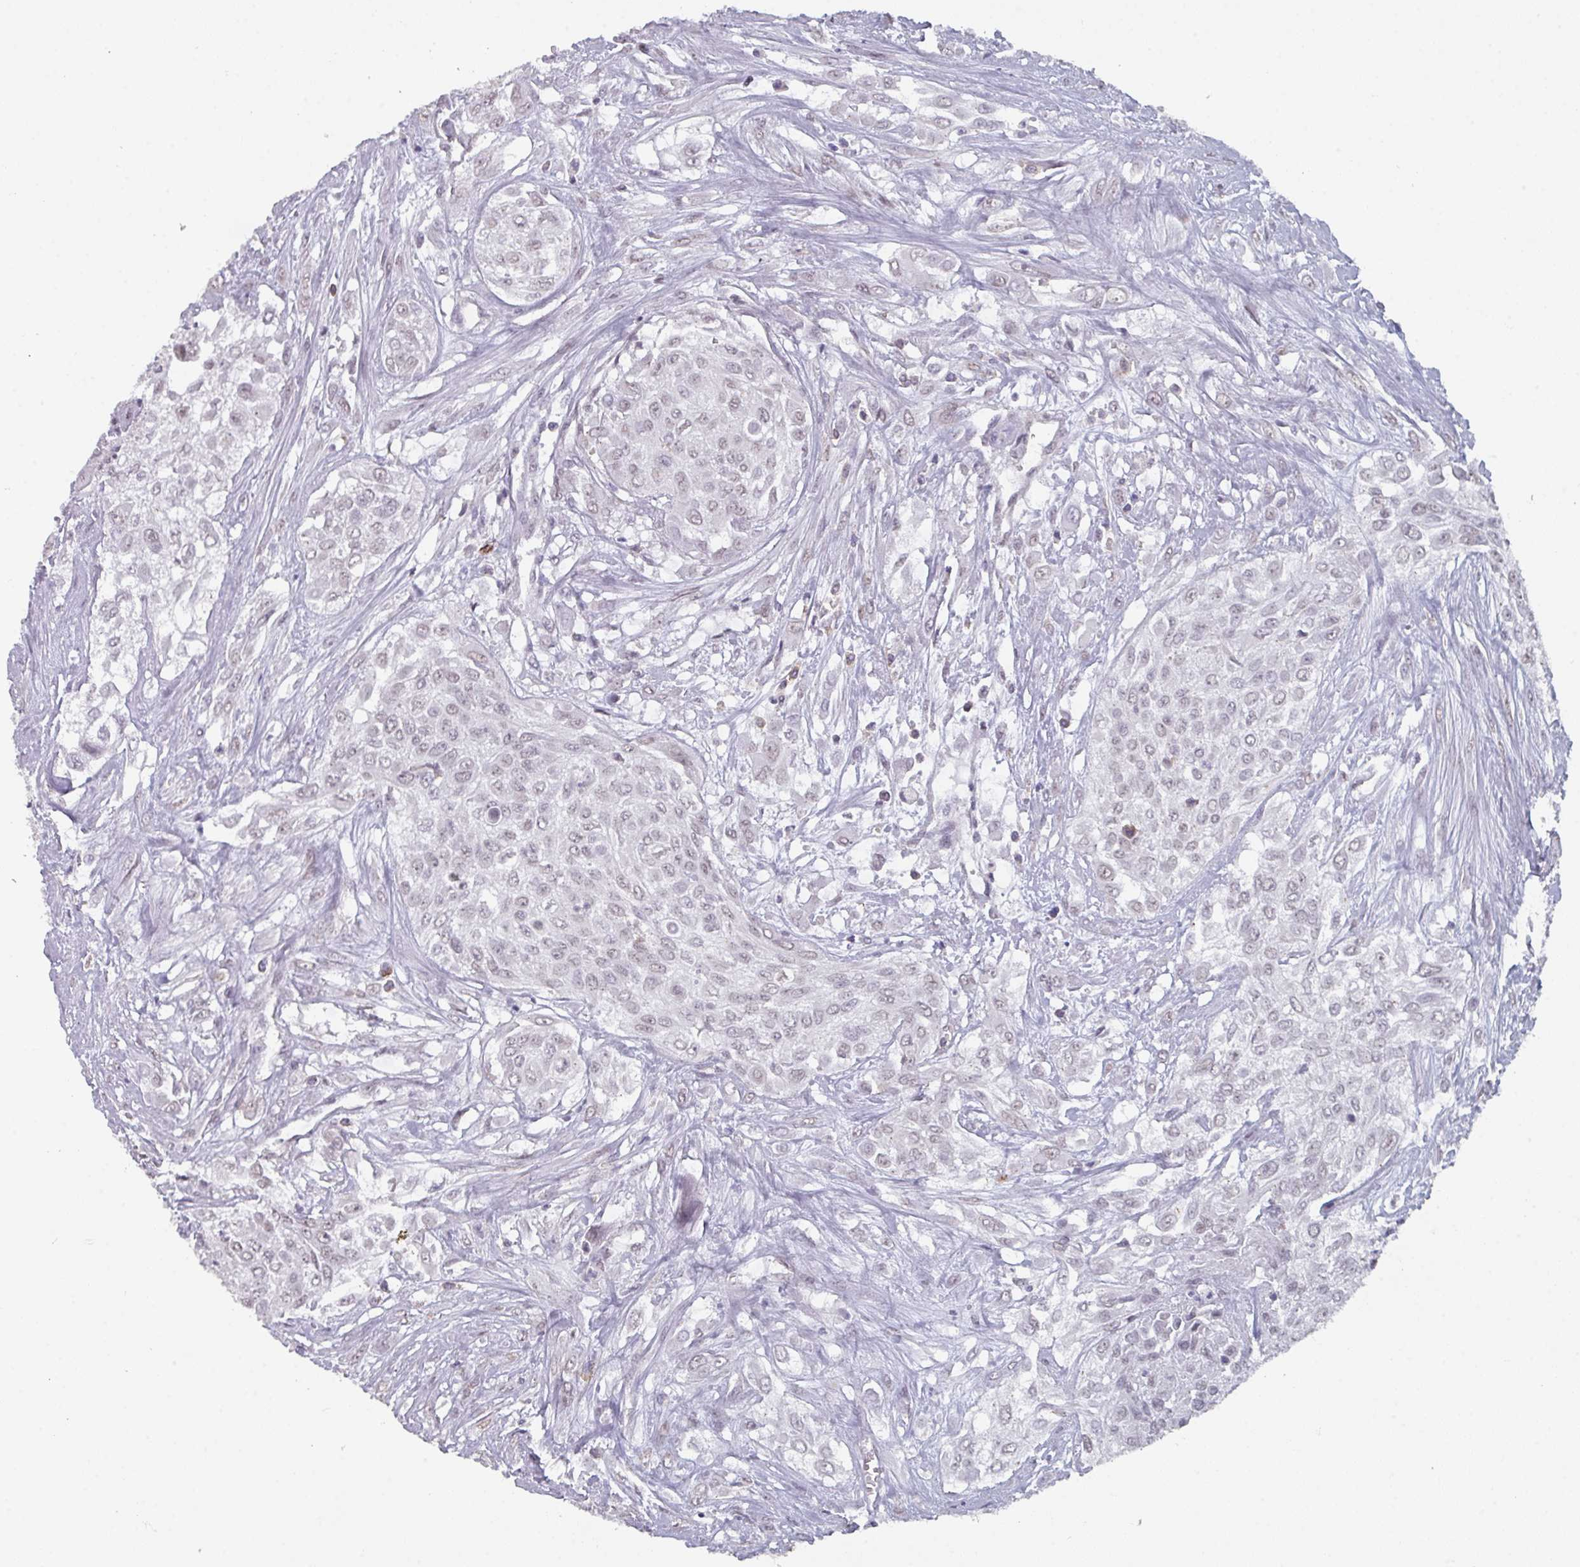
{"staining": {"intensity": "weak", "quantity": "<25%", "location": "nuclear"}, "tissue": "urothelial cancer", "cell_type": "Tumor cells", "image_type": "cancer", "snomed": [{"axis": "morphology", "description": "Urothelial carcinoma, High grade"}, {"axis": "topography", "description": "Urinary bladder"}], "caption": "Immunohistochemical staining of urothelial carcinoma (high-grade) displays no significant expression in tumor cells.", "gene": "RASAL3", "patient": {"sex": "male", "age": 67}}